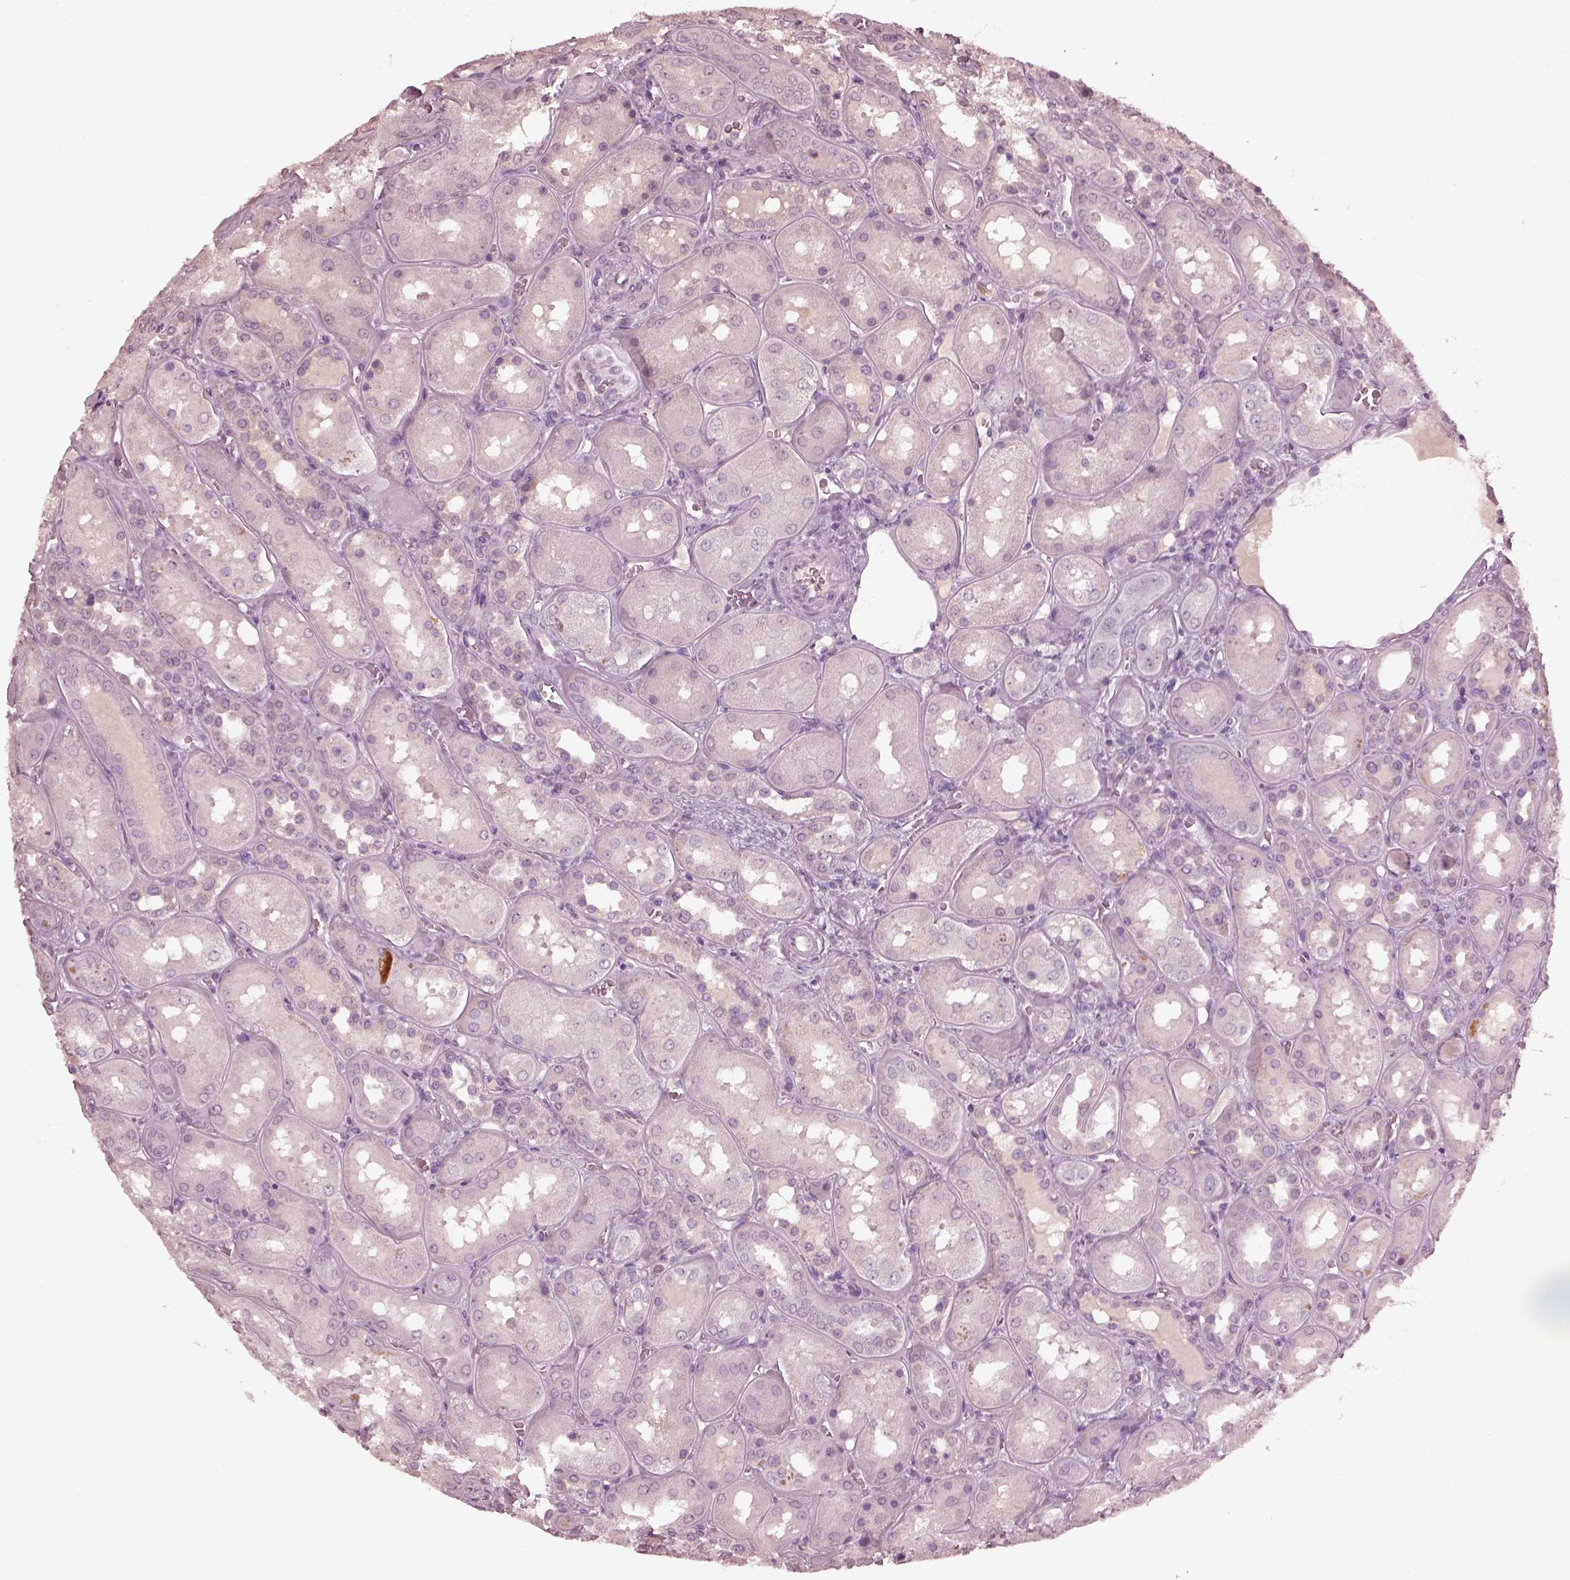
{"staining": {"intensity": "negative", "quantity": "none", "location": "none"}, "tissue": "kidney", "cell_type": "Cells in glomeruli", "image_type": "normal", "snomed": [{"axis": "morphology", "description": "Normal tissue, NOS"}, {"axis": "topography", "description": "Kidney"}], "caption": "High power microscopy image of an immunohistochemistry (IHC) image of unremarkable kidney, revealing no significant positivity in cells in glomeruli. (DAB IHC, high magnification).", "gene": "KRT79", "patient": {"sex": "male", "age": 73}}